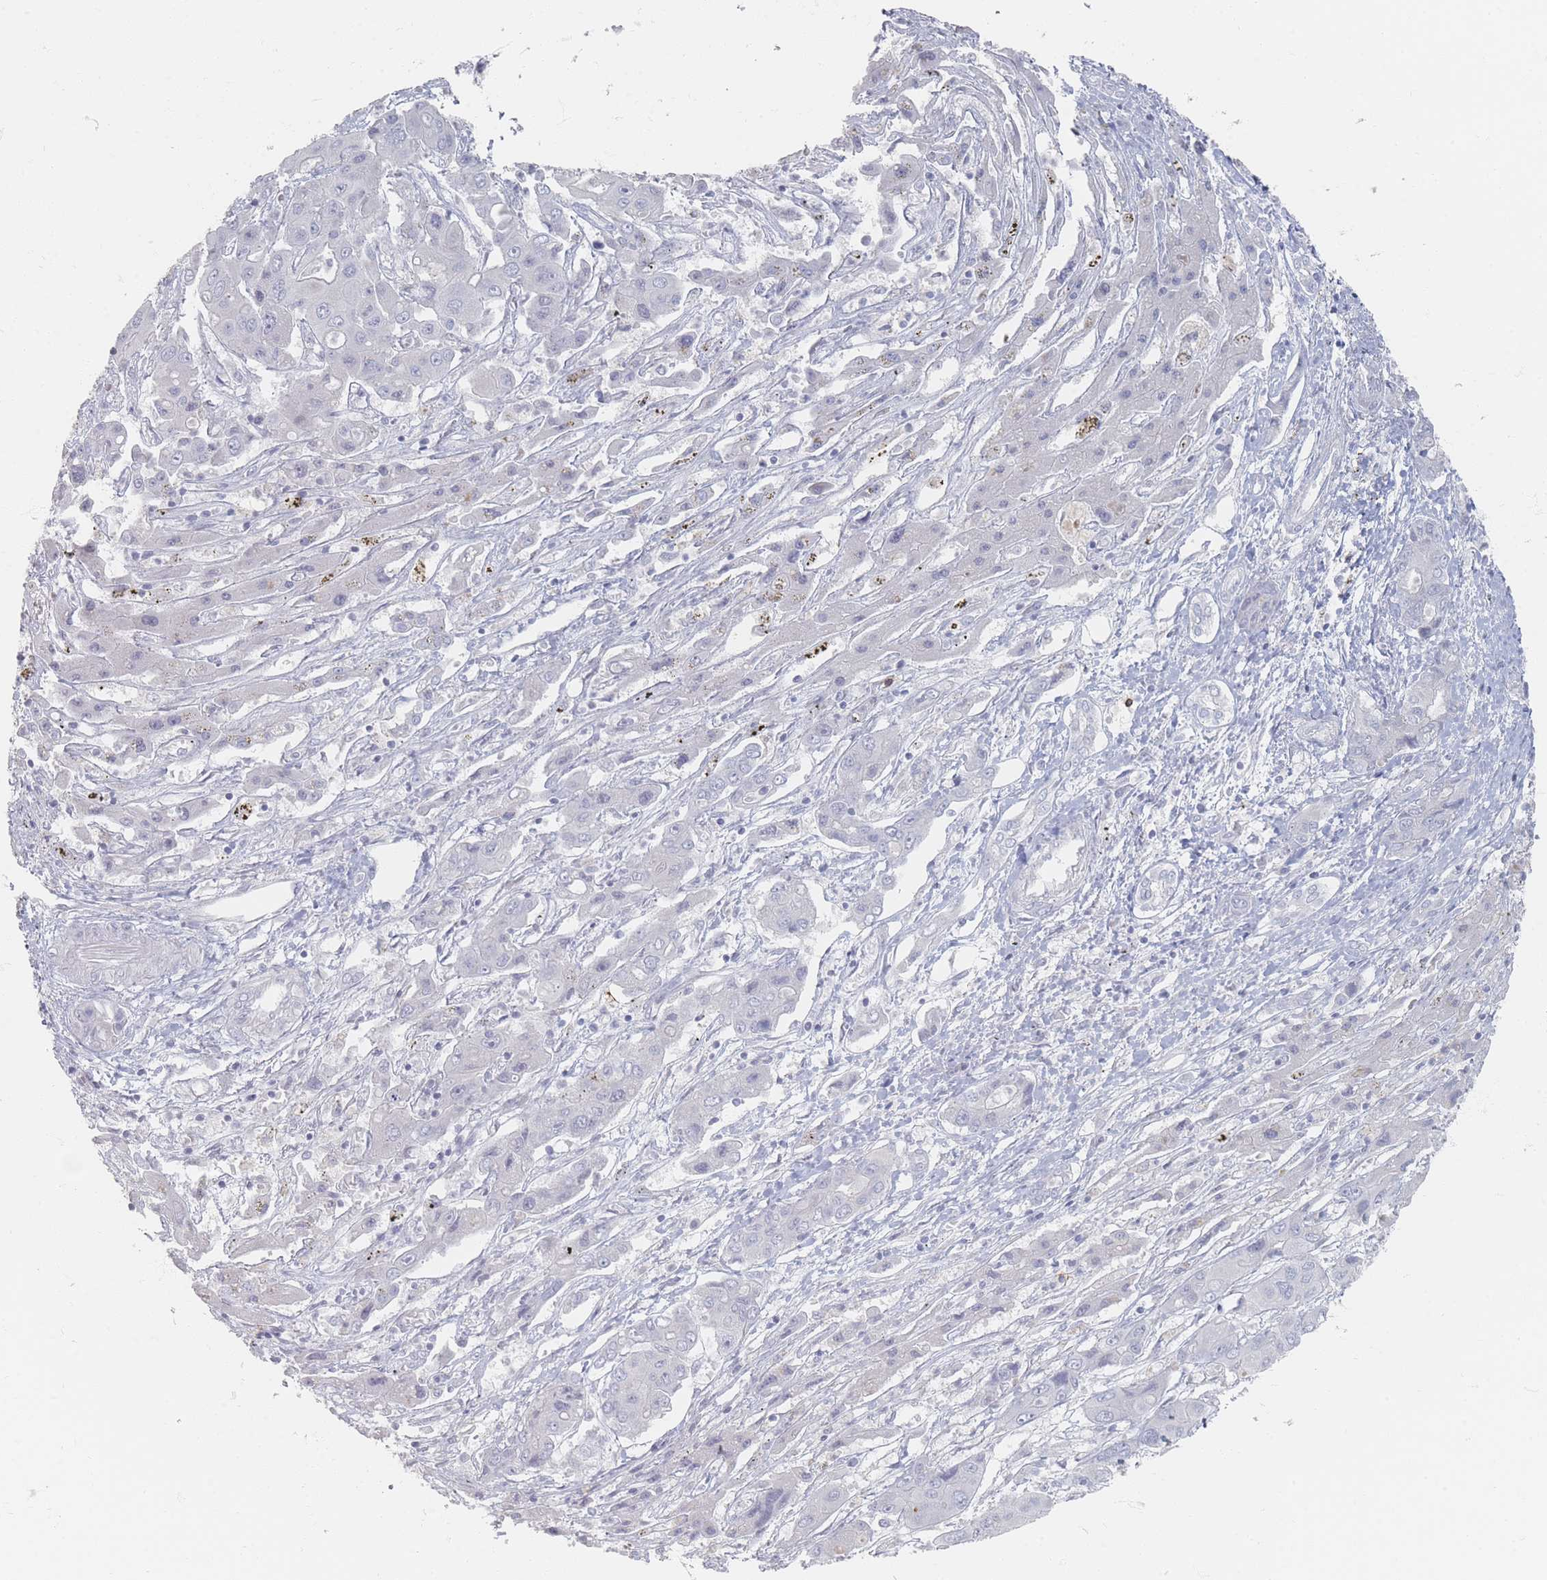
{"staining": {"intensity": "negative", "quantity": "none", "location": "none"}, "tissue": "liver cancer", "cell_type": "Tumor cells", "image_type": "cancer", "snomed": [{"axis": "morphology", "description": "Cholangiocarcinoma"}, {"axis": "topography", "description": "Liver"}], "caption": "Micrograph shows no protein expression in tumor cells of liver cholangiocarcinoma tissue.", "gene": "CD37", "patient": {"sex": "male", "age": 67}}